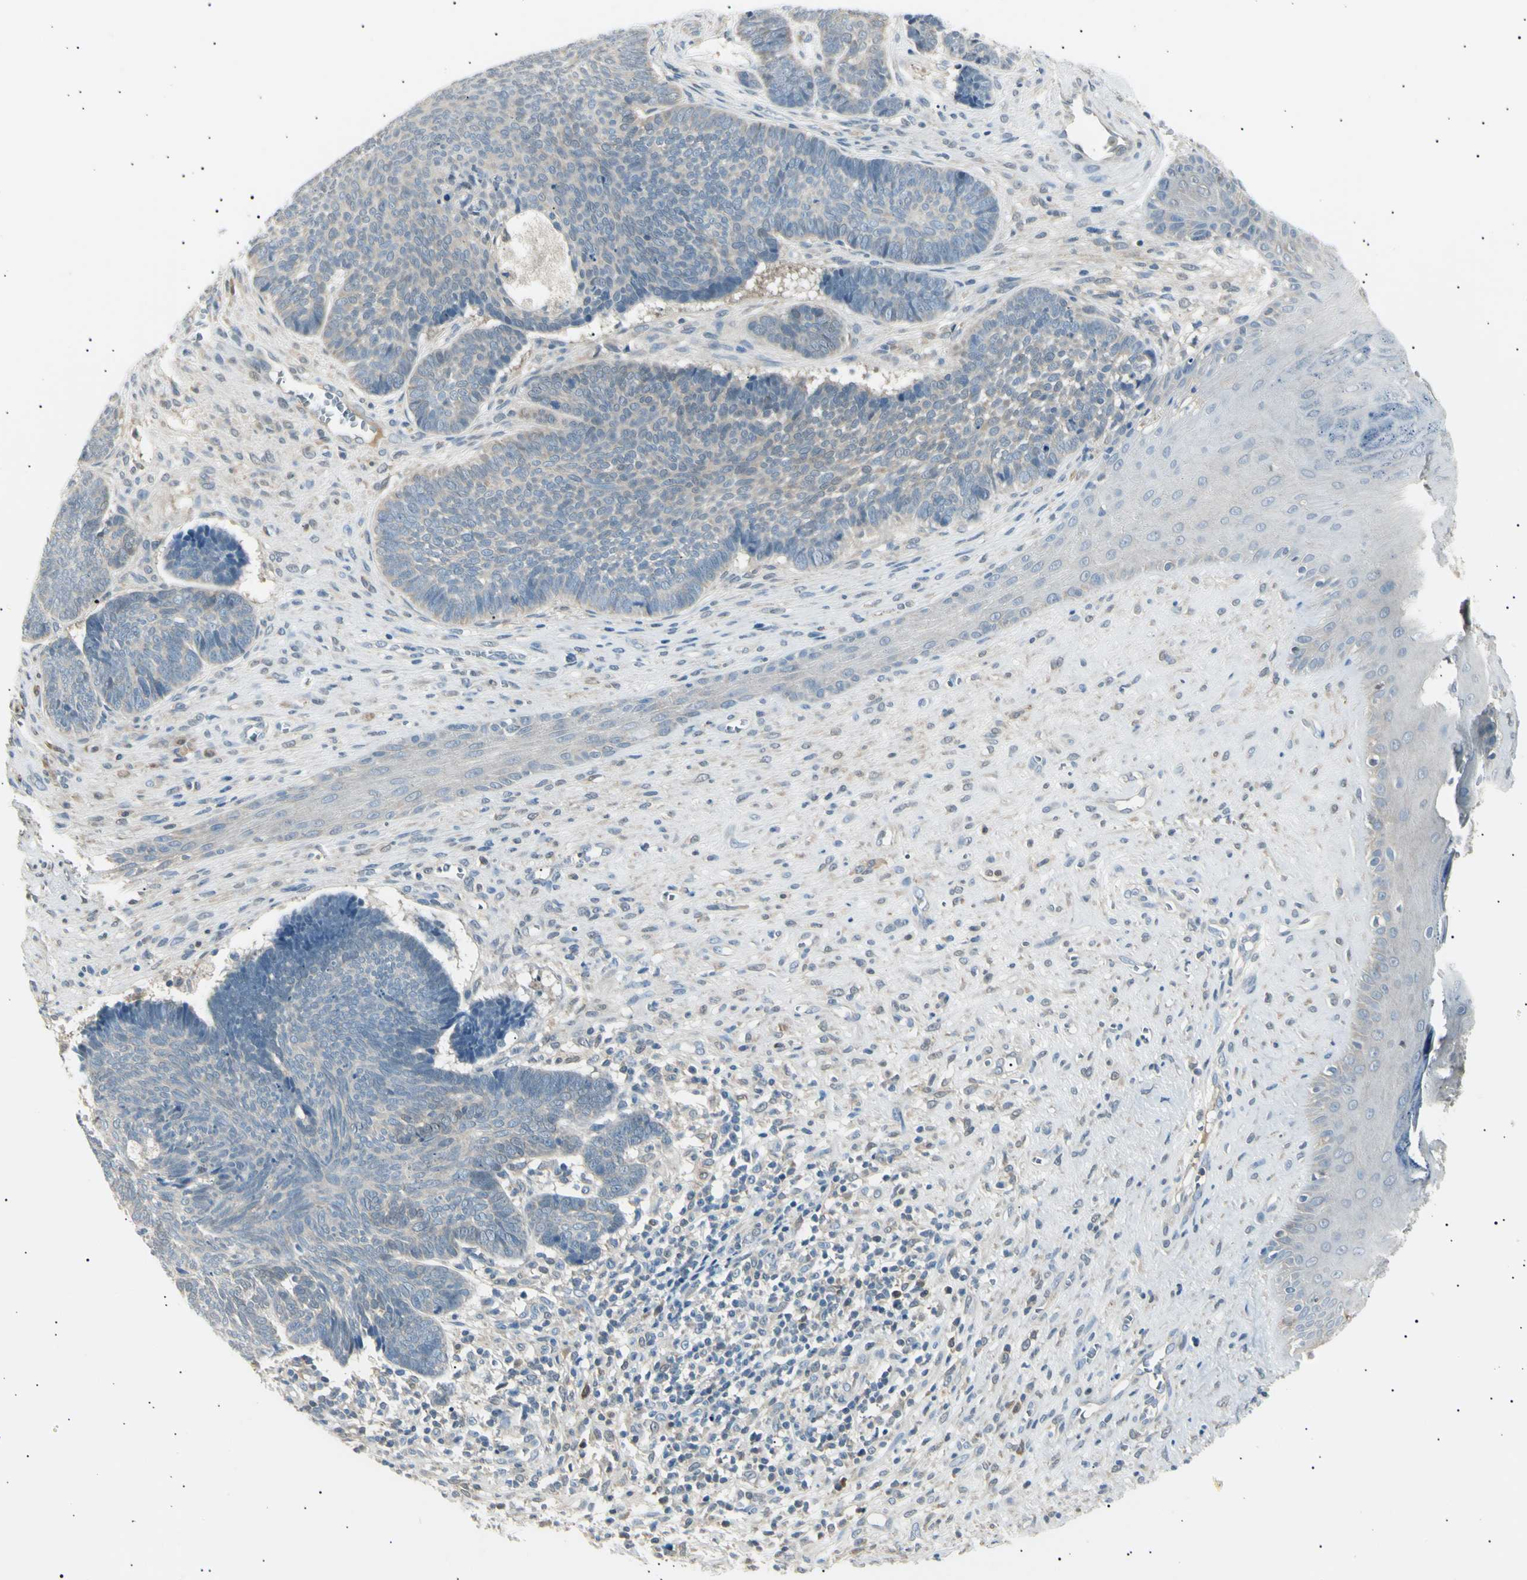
{"staining": {"intensity": "weak", "quantity": "25%-75%", "location": "cytoplasmic/membranous"}, "tissue": "skin cancer", "cell_type": "Tumor cells", "image_type": "cancer", "snomed": [{"axis": "morphology", "description": "Basal cell carcinoma"}, {"axis": "topography", "description": "Skin"}], "caption": "Protein staining of skin basal cell carcinoma tissue displays weak cytoplasmic/membranous staining in about 25%-75% of tumor cells.", "gene": "LHPP", "patient": {"sex": "male", "age": 84}}